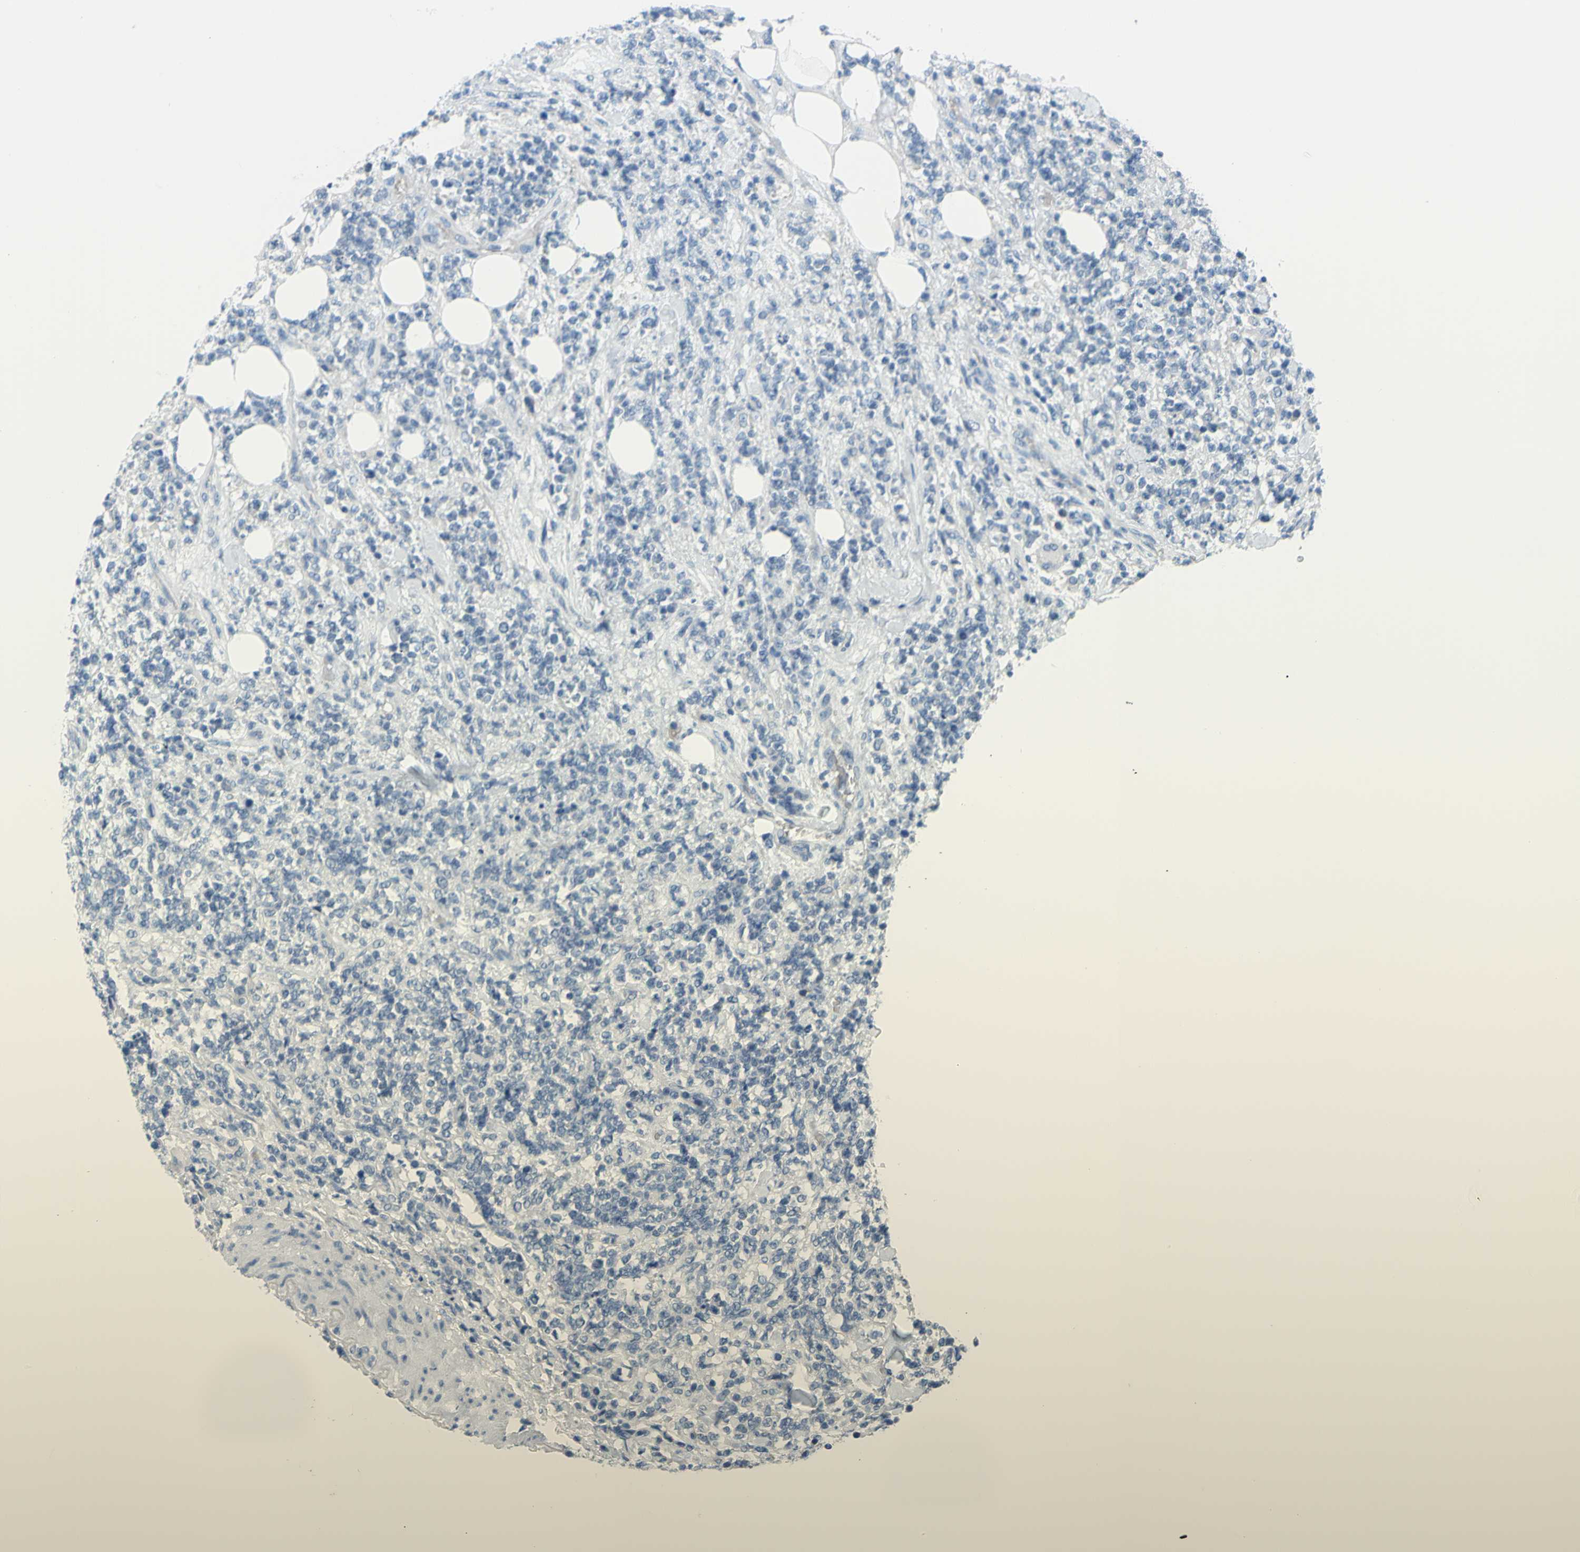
{"staining": {"intensity": "negative", "quantity": "none", "location": "none"}, "tissue": "lymphoma", "cell_type": "Tumor cells", "image_type": "cancer", "snomed": [{"axis": "morphology", "description": "Malignant lymphoma, non-Hodgkin's type, High grade"}, {"axis": "topography", "description": "Soft tissue"}], "caption": "Tumor cells show no significant protein expression in high-grade malignant lymphoma, non-Hodgkin's type.", "gene": "DCT", "patient": {"sex": "male", "age": 18}}